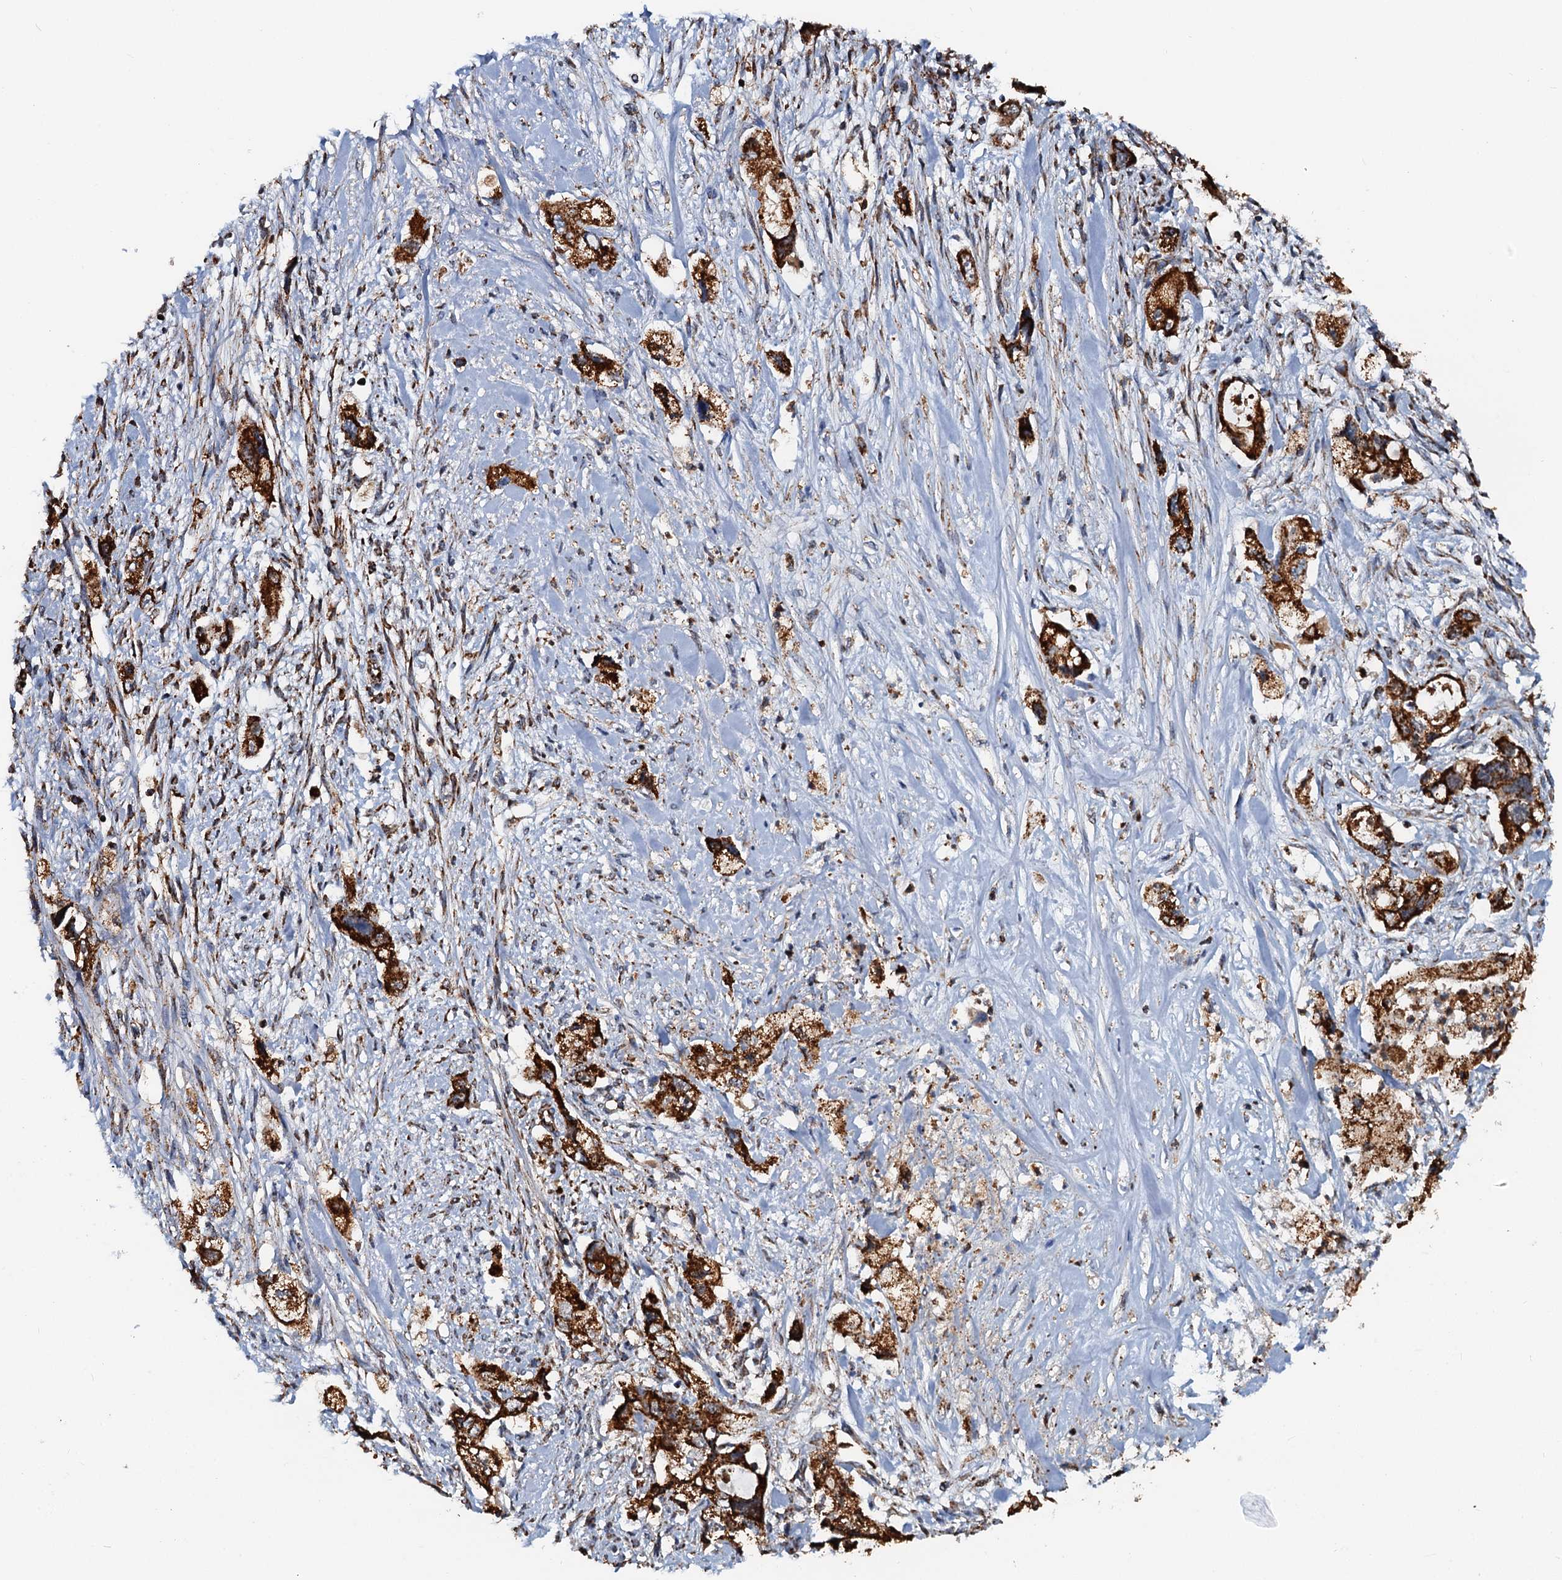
{"staining": {"intensity": "strong", "quantity": ">75%", "location": "cytoplasmic/membranous"}, "tissue": "pancreatic cancer", "cell_type": "Tumor cells", "image_type": "cancer", "snomed": [{"axis": "morphology", "description": "Adenocarcinoma, NOS"}, {"axis": "topography", "description": "Pancreas"}], "caption": "Adenocarcinoma (pancreatic) was stained to show a protein in brown. There is high levels of strong cytoplasmic/membranous expression in about >75% of tumor cells. The staining was performed using DAB (3,3'-diaminobenzidine), with brown indicating positive protein expression. Nuclei are stained blue with hematoxylin.", "gene": "AAGAB", "patient": {"sex": "female", "age": 73}}